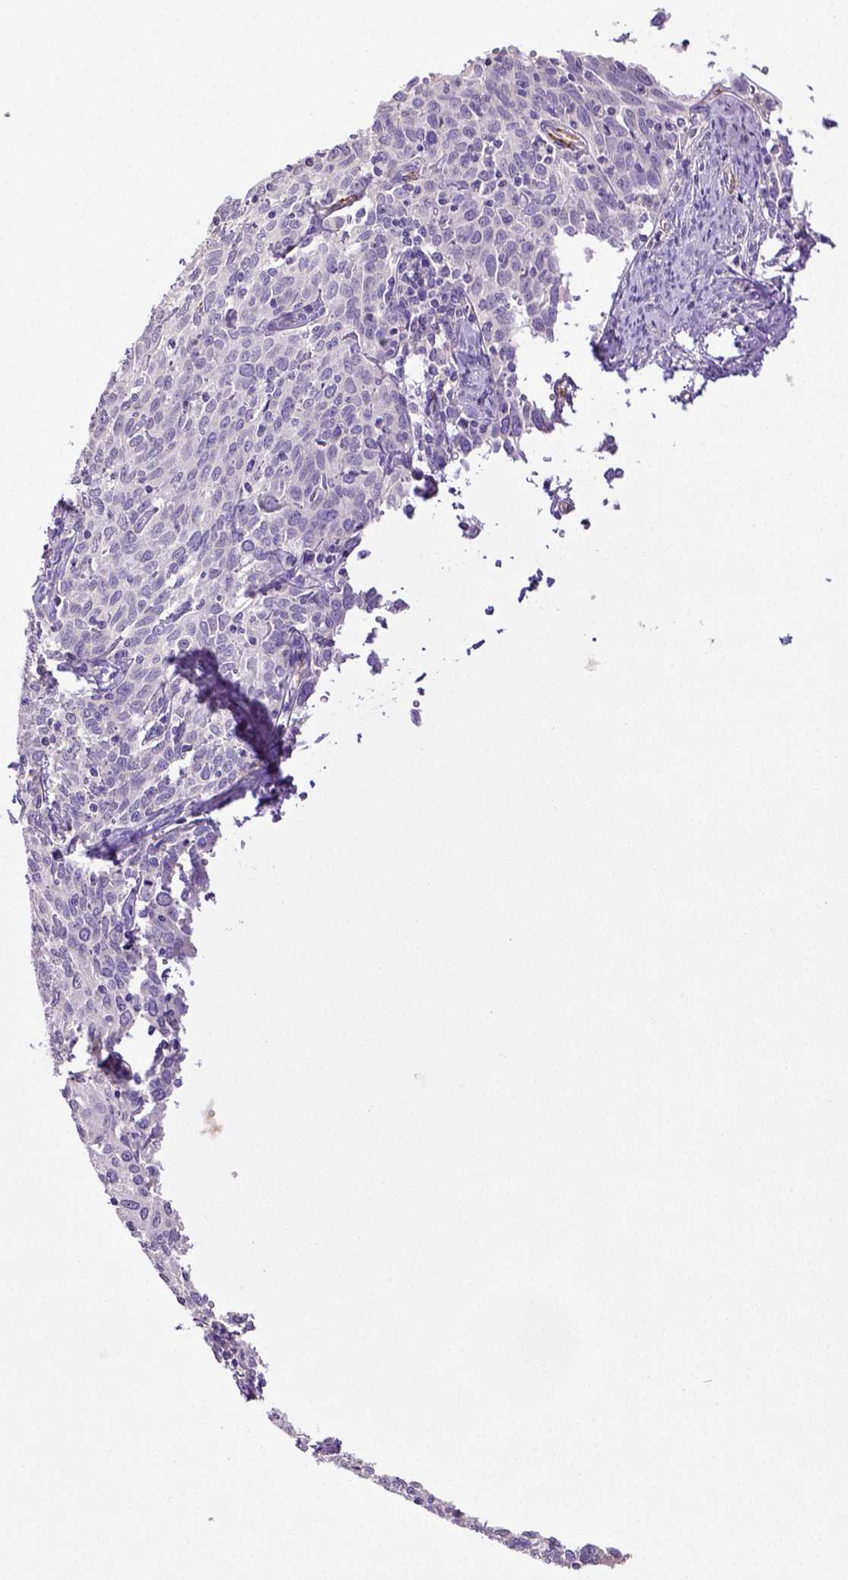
{"staining": {"intensity": "negative", "quantity": "none", "location": "none"}, "tissue": "cervical cancer", "cell_type": "Tumor cells", "image_type": "cancer", "snomed": [{"axis": "morphology", "description": "Squamous cell carcinoma, NOS"}, {"axis": "topography", "description": "Cervix"}], "caption": "Immunohistochemistry image of human cervical cancer stained for a protein (brown), which shows no expression in tumor cells. (DAB (3,3'-diaminobenzidine) IHC visualized using brightfield microscopy, high magnification).", "gene": "THY1", "patient": {"sex": "female", "age": 62}}